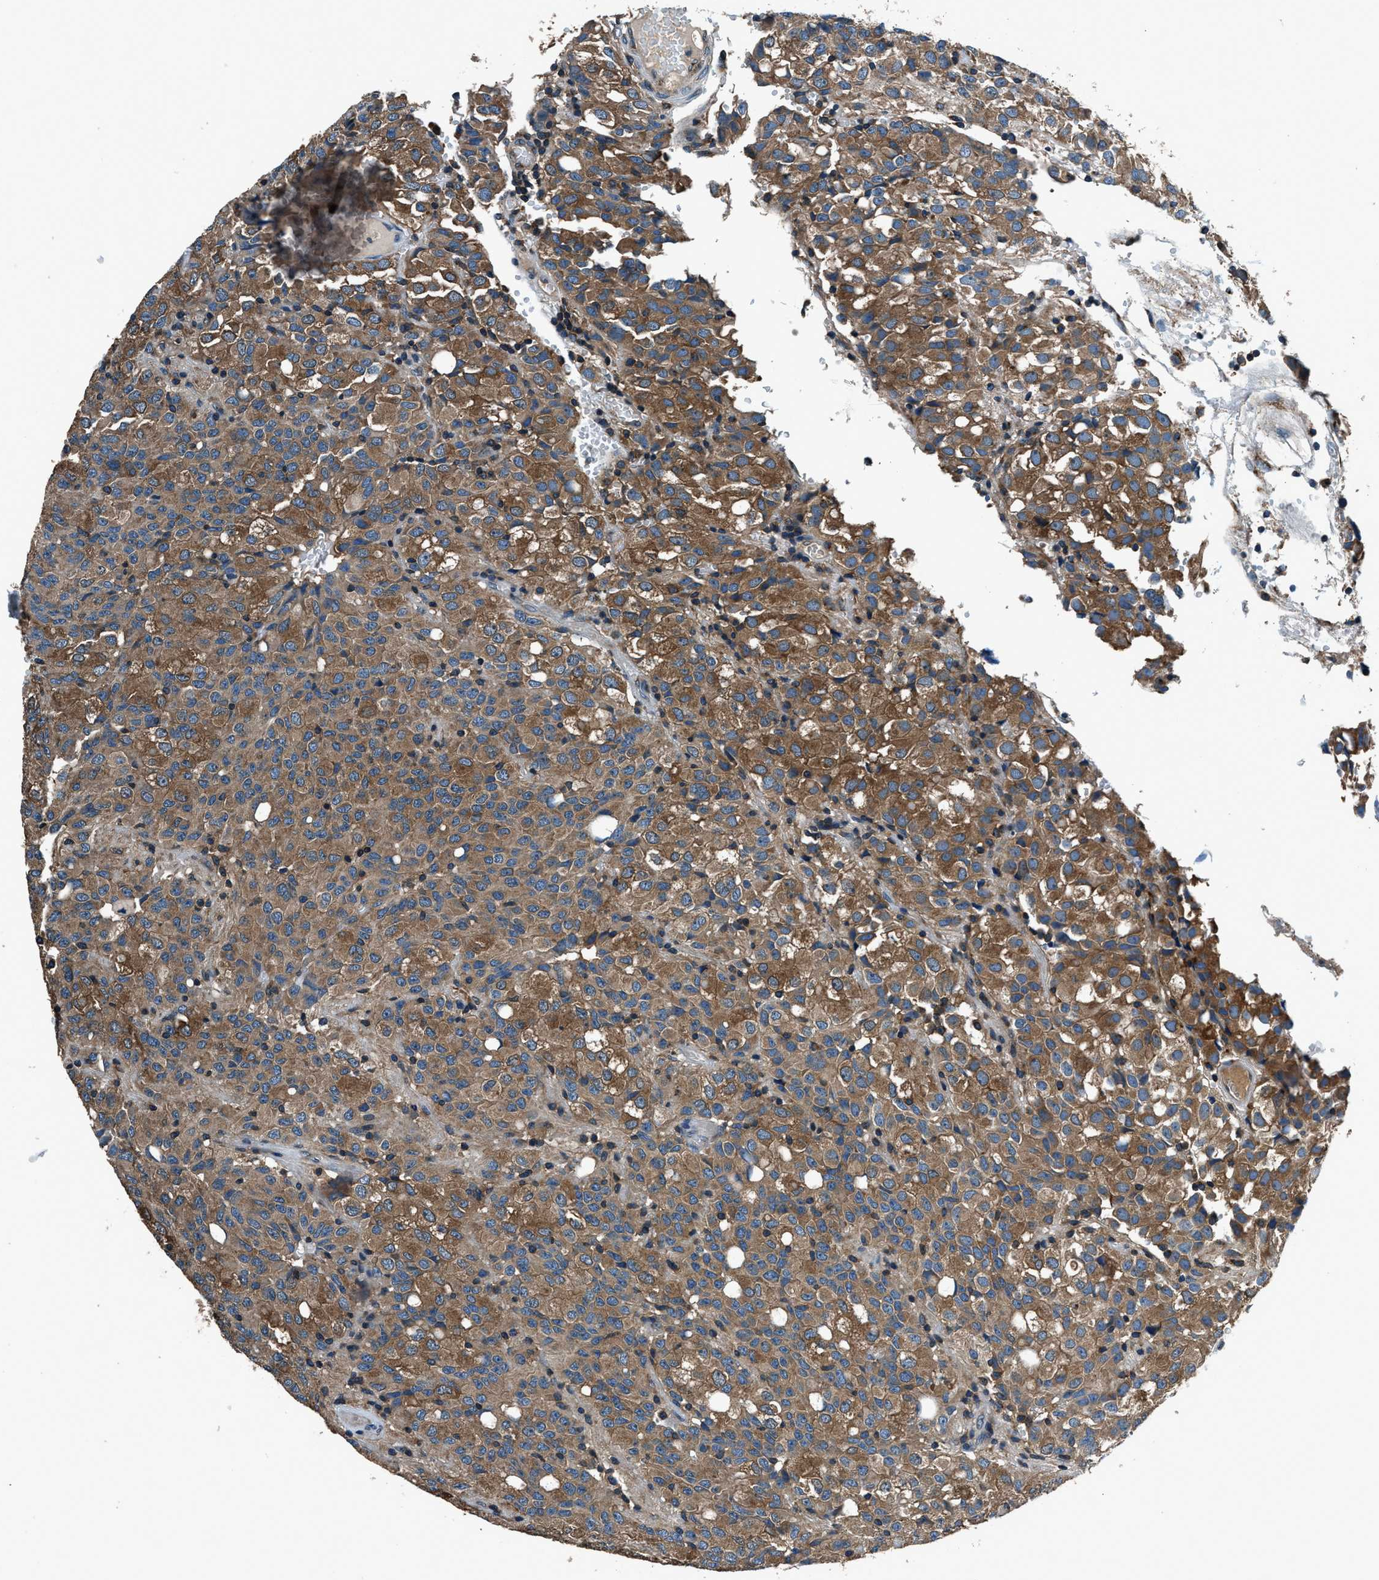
{"staining": {"intensity": "moderate", "quantity": ">75%", "location": "cytoplasmic/membranous"}, "tissue": "glioma", "cell_type": "Tumor cells", "image_type": "cancer", "snomed": [{"axis": "morphology", "description": "Glioma, malignant, High grade"}, {"axis": "topography", "description": "Brain"}], "caption": "Immunohistochemical staining of malignant high-grade glioma reveals medium levels of moderate cytoplasmic/membranous protein staining in about >75% of tumor cells.", "gene": "ARFGAP2", "patient": {"sex": "male", "age": 32}}